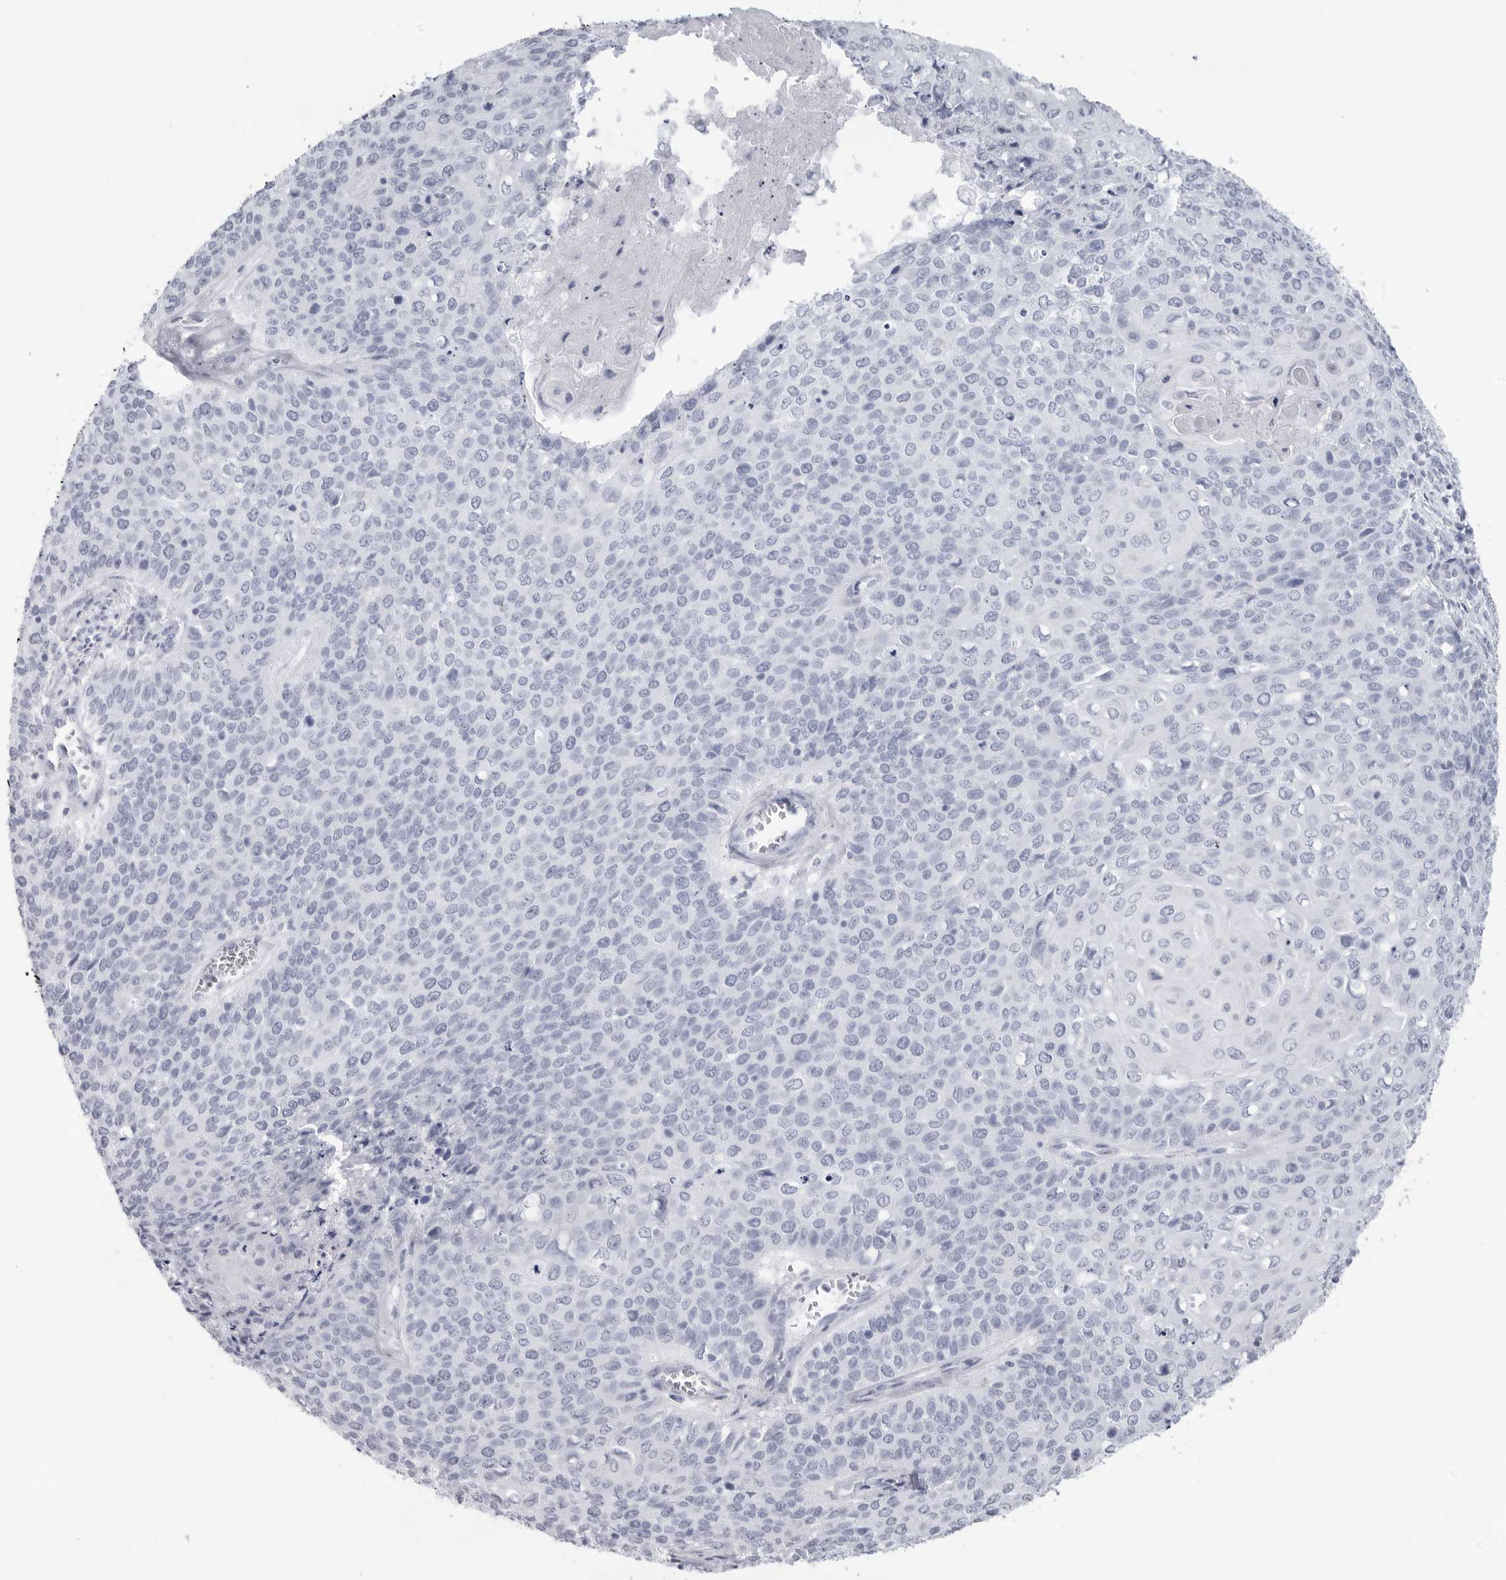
{"staining": {"intensity": "negative", "quantity": "none", "location": "none"}, "tissue": "cervical cancer", "cell_type": "Tumor cells", "image_type": "cancer", "snomed": [{"axis": "morphology", "description": "Squamous cell carcinoma, NOS"}, {"axis": "topography", "description": "Cervix"}], "caption": "High power microscopy photomicrograph of an immunohistochemistry (IHC) histopathology image of cervical squamous cell carcinoma, revealing no significant expression in tumor cells.", "gene": "CST2", "patient": {"sex": "female", "age": 39}}